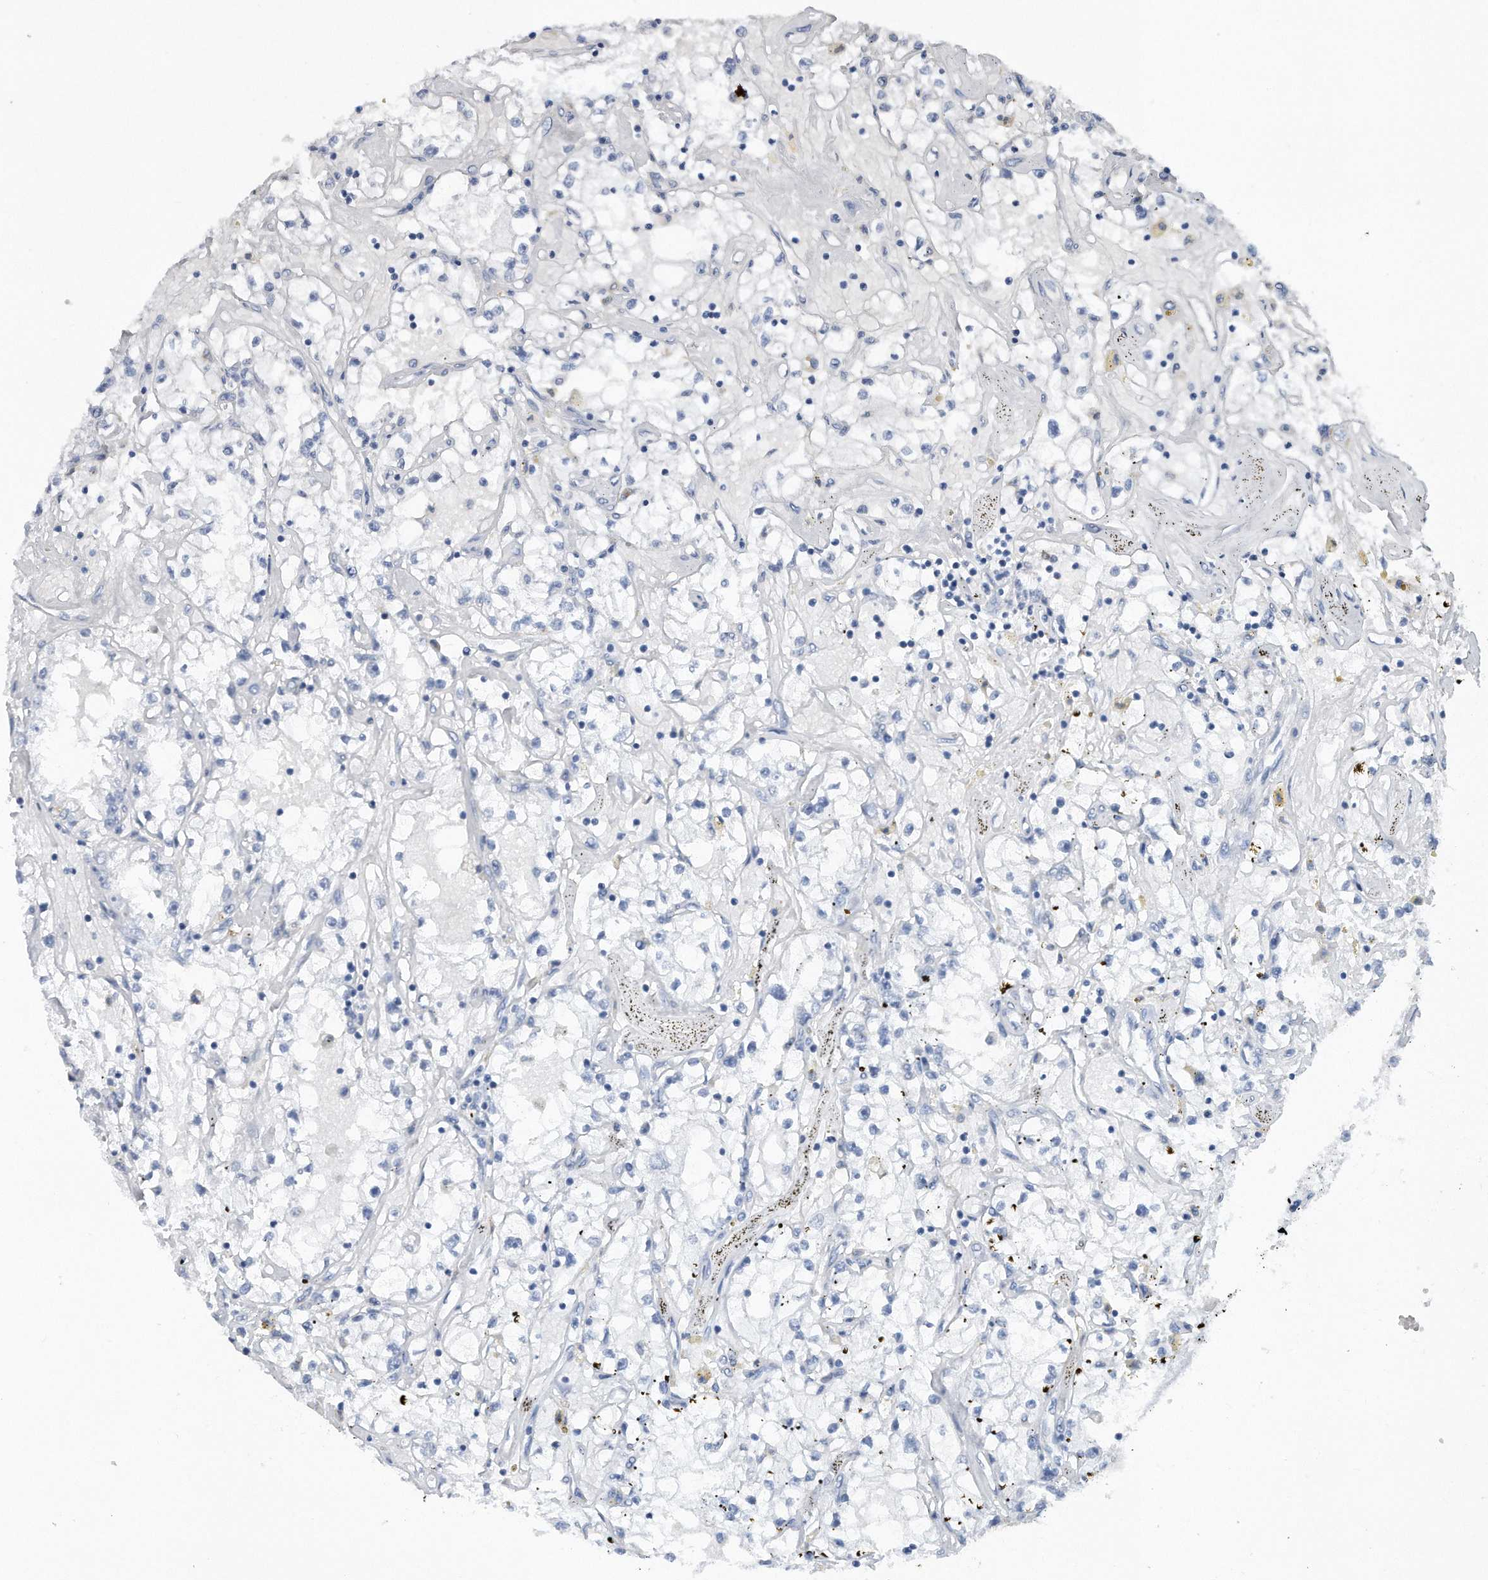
{"staining": {"intensity": "negative", "quantity": "none", "location": "none"}, "tissue": "renal cancer", "cell_type": "Tumor cells", "image_type": "cancer", "snomed": [{"axis": "morphology", "description": "Adenocarcinoma, NOS"}, {"axis": "topography", "description": "Kidney"}], "caption": "Tumor cells are negative for brown protein staining in renal cancer.", "gene": "TP53INP1", "patient": {"sex": "male", "age": 56}}